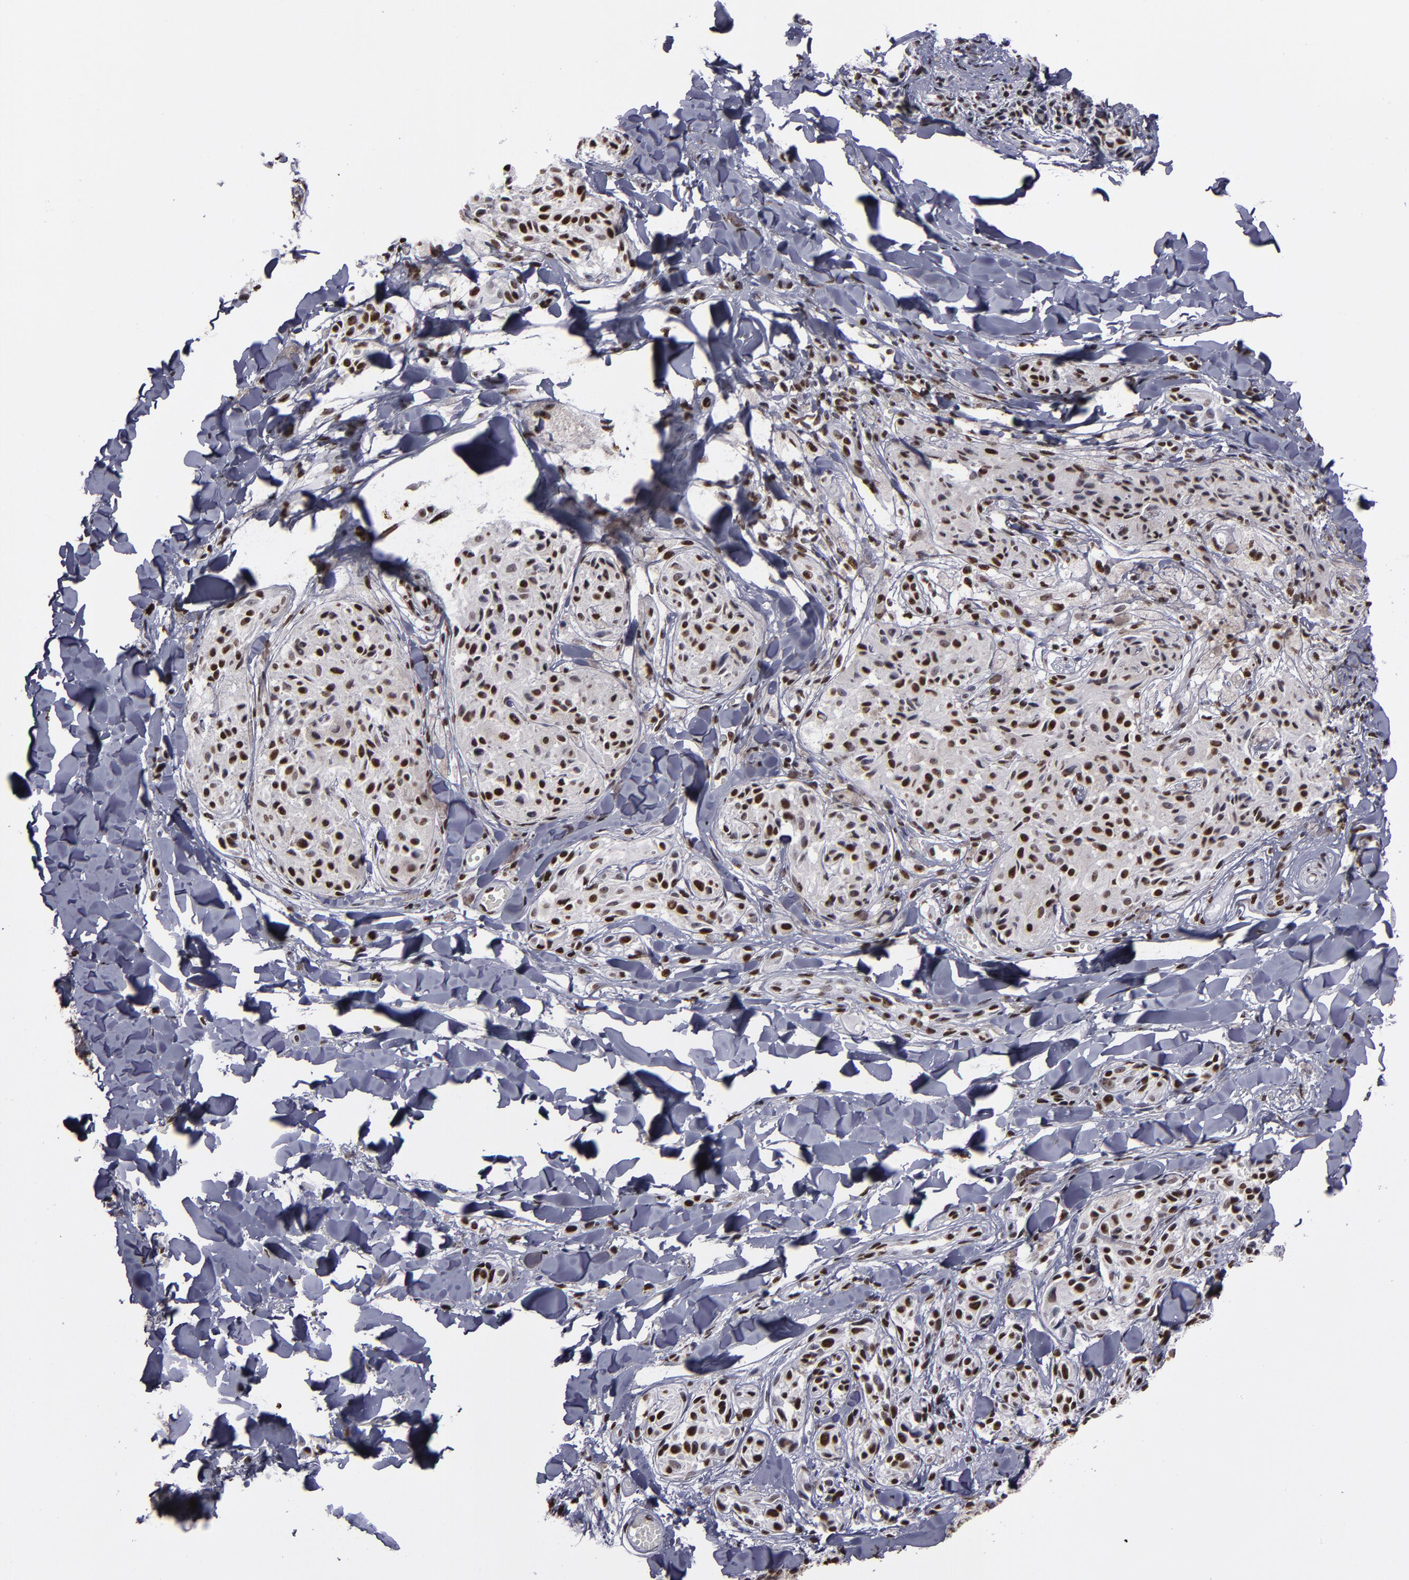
{"staining": {"intensity": "strong", "quantity": ">75%", "location": "nuclear"}, "tissue": "melanoma", "cell_type": "Tumor cells", "image_type": "cancer", "snomed": [{"axis": "morphology", "description": "Malignant melanoma, Metastatic site"}, {"axis": "topography", "description": "Skin"}], "caption": "Immunohistochemical staining of malignant melanoma (metastatic site) shows strong nuclear protein staining in about >75% of tumor cells.", "gene": "HNRNPA2B1", "patient": {"sex": "female", "age": 66}}